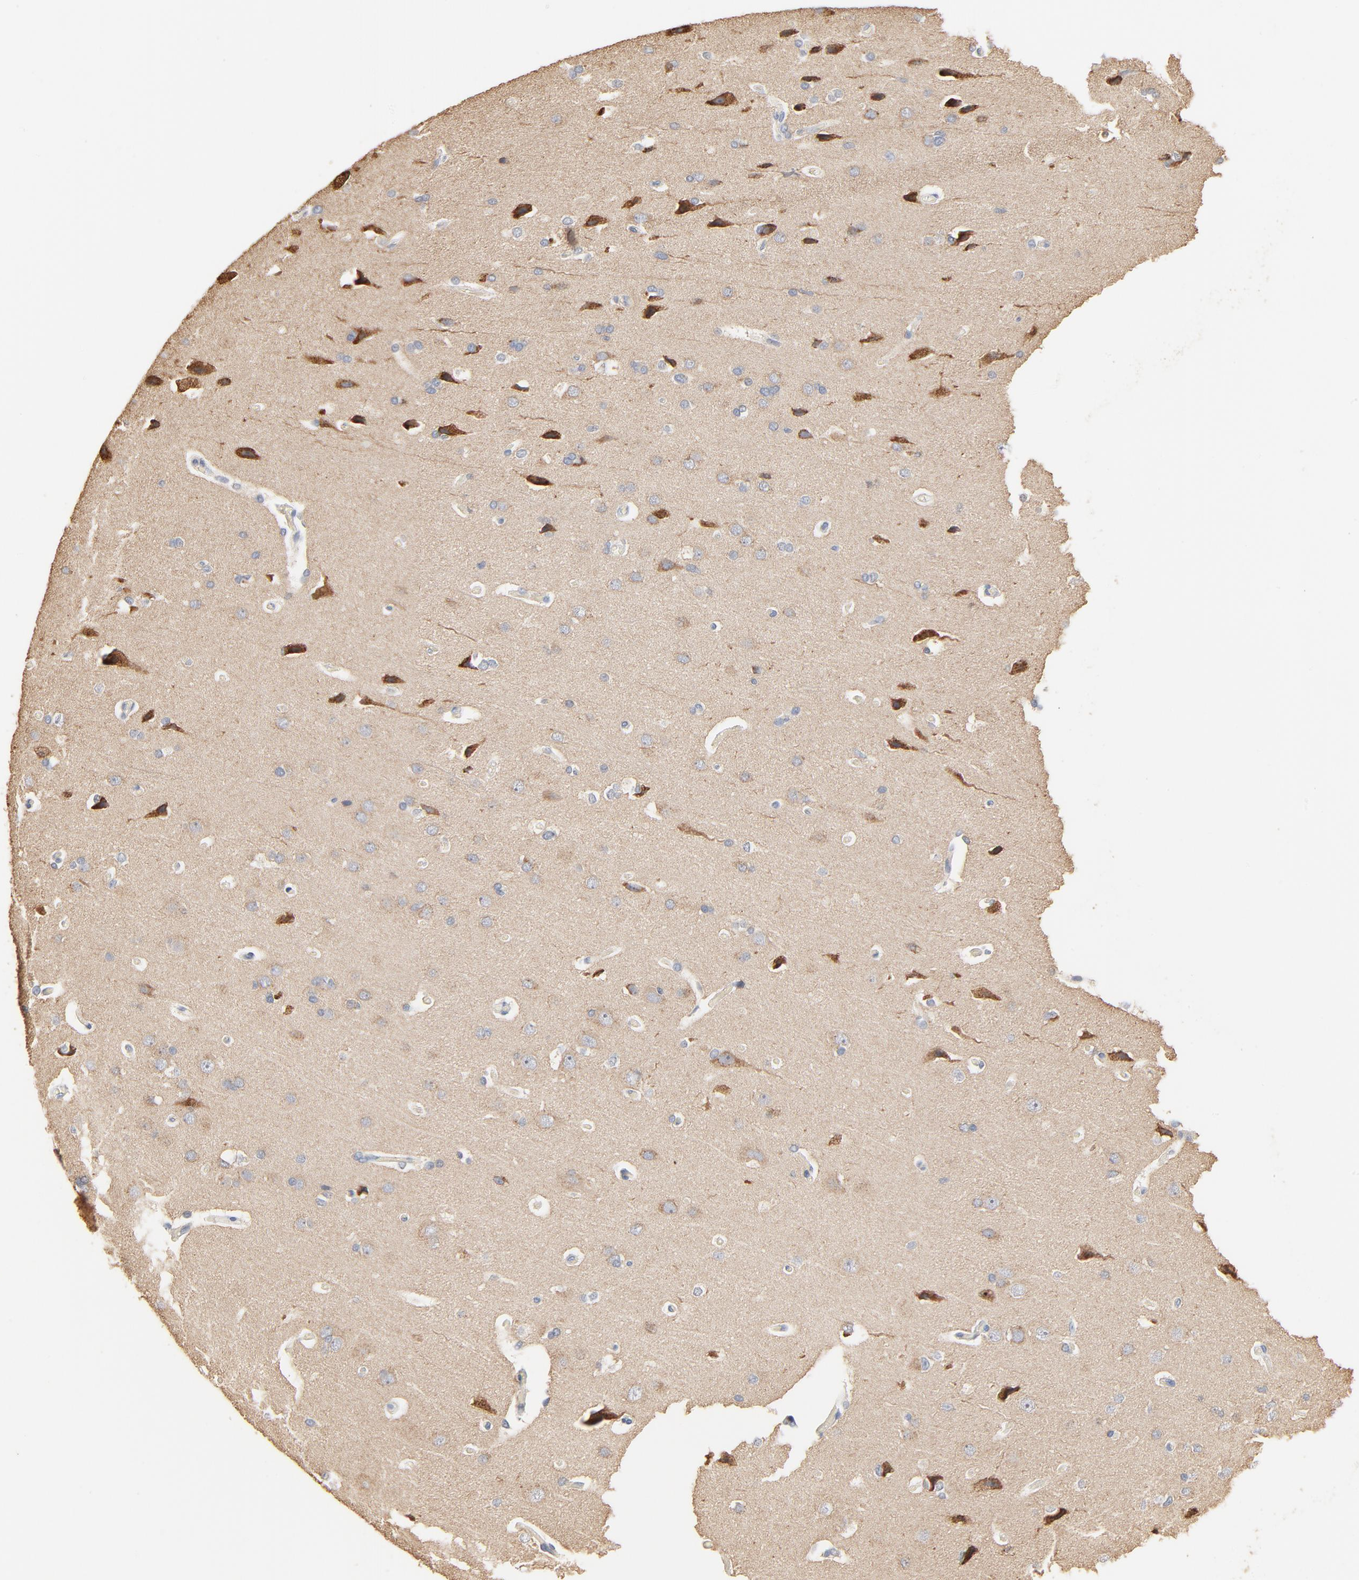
{"staining": {"intensity": "negative", "quantity": "none", "location": "none"}, "tissue": "cerebral cortex", "cell_type": "Endothelial cells", "image_type": "normal", "snomed": [{"axis": "morphology", "description": "Normal tissue, NOS"}, {"axis": "topography", "description": "Cerebral cortex"}], "caption": "Micrograph shows no protein staining in endothelial cells of benign cerebral cortex. (Brightfield microscopy of DAB IHC at high magnification).", "gene": "ZDHHC8", "patient": {"sex": "male", "age": 62}}